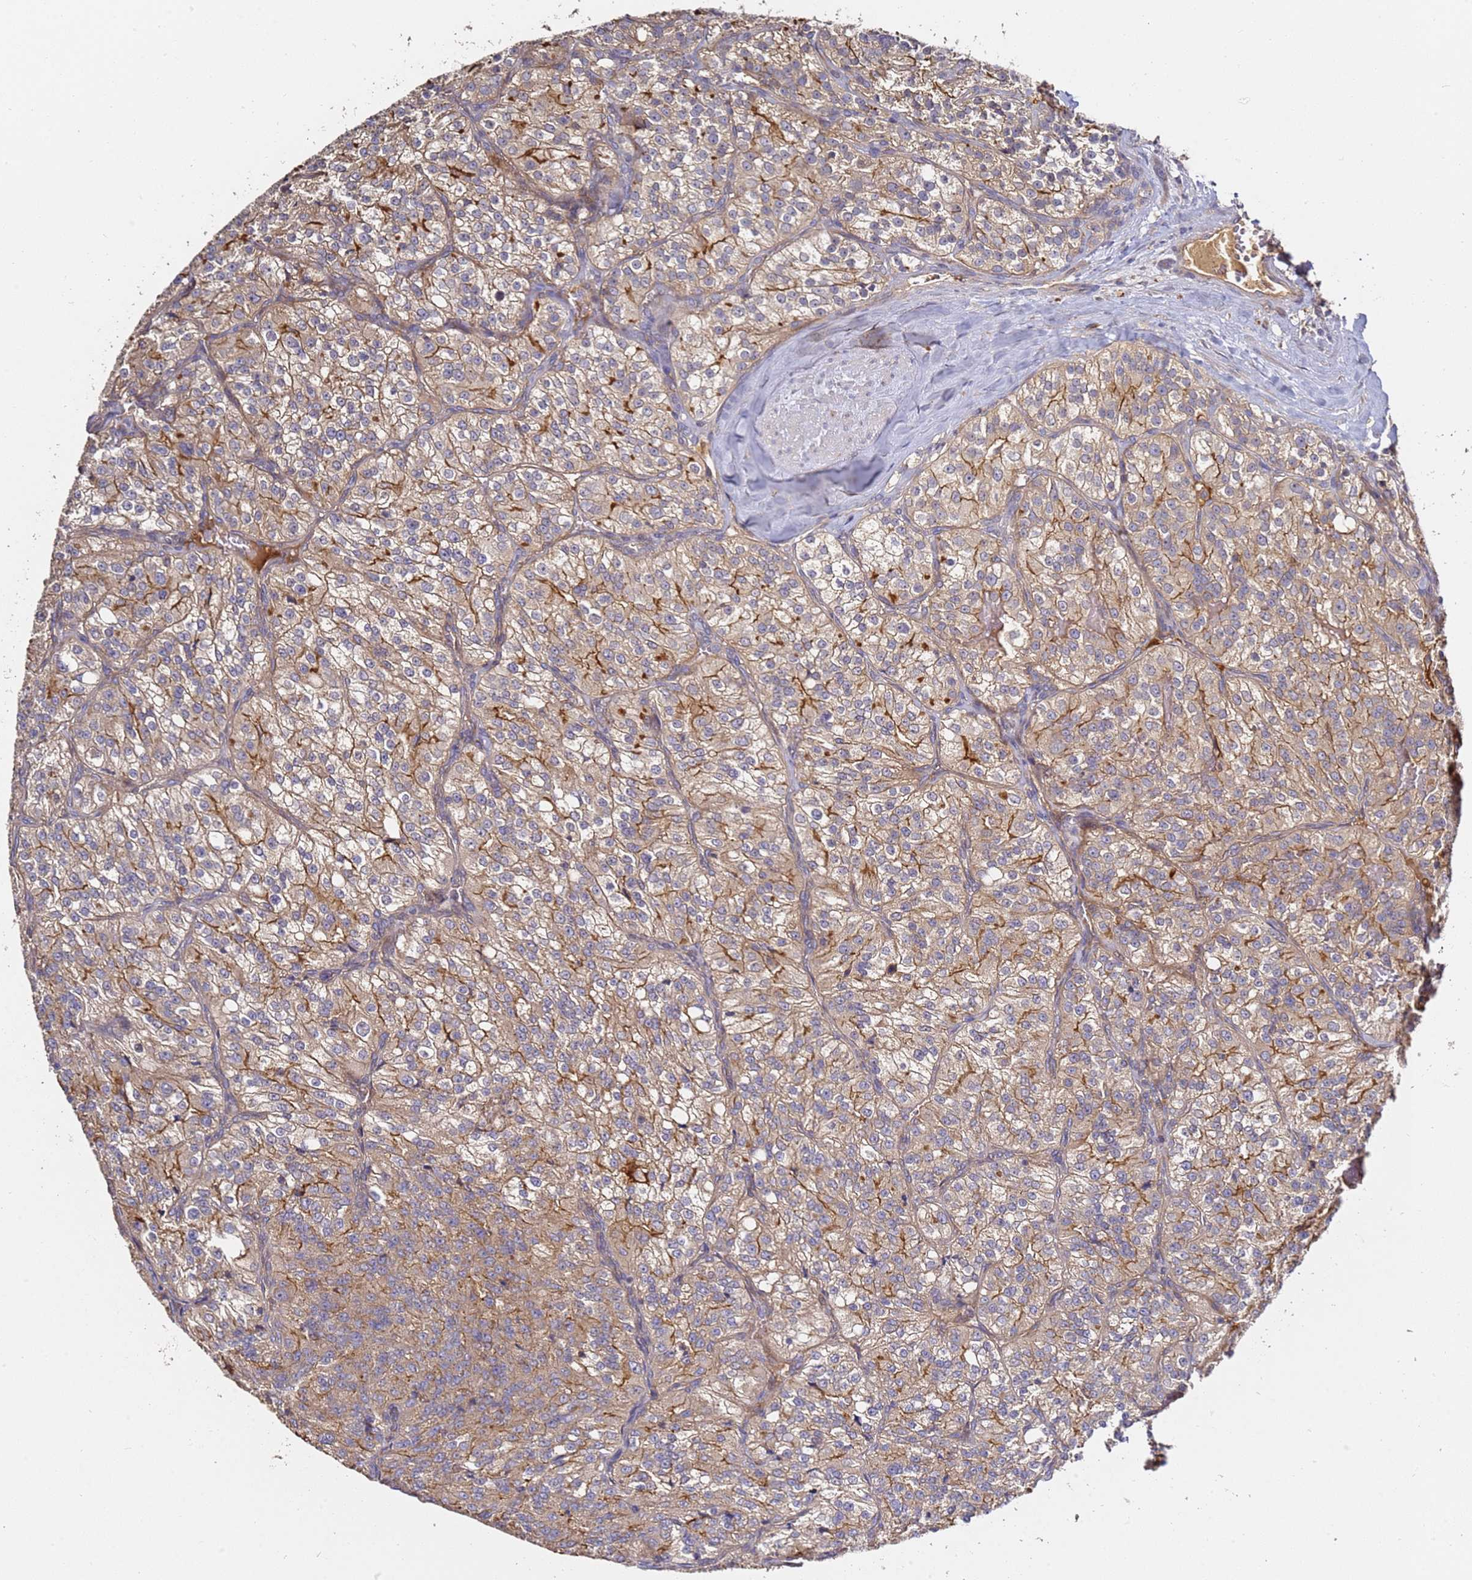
{"staining": {"intensity": "moderate", "quantity": "25%-75%", "location": "cytoplasmic/membranous"}, "tissue": "renal cancer", "cell_type": "Tumor cells", "image_type": "cancer", "snomed": [{"axis": "morphology", "description": "Adenocarcinoma, NOS"}, {"axis": "topography", "description": "Kidney"}], "caption": "Renal adenocarcinoma stained for a protein (brown) reveals moderate cytoplasmic/membranous positive positivity in about 25%-75% of tumor cells.", "gene": "OSBPL2", "patient": {"sex": "female", "age": 63}}